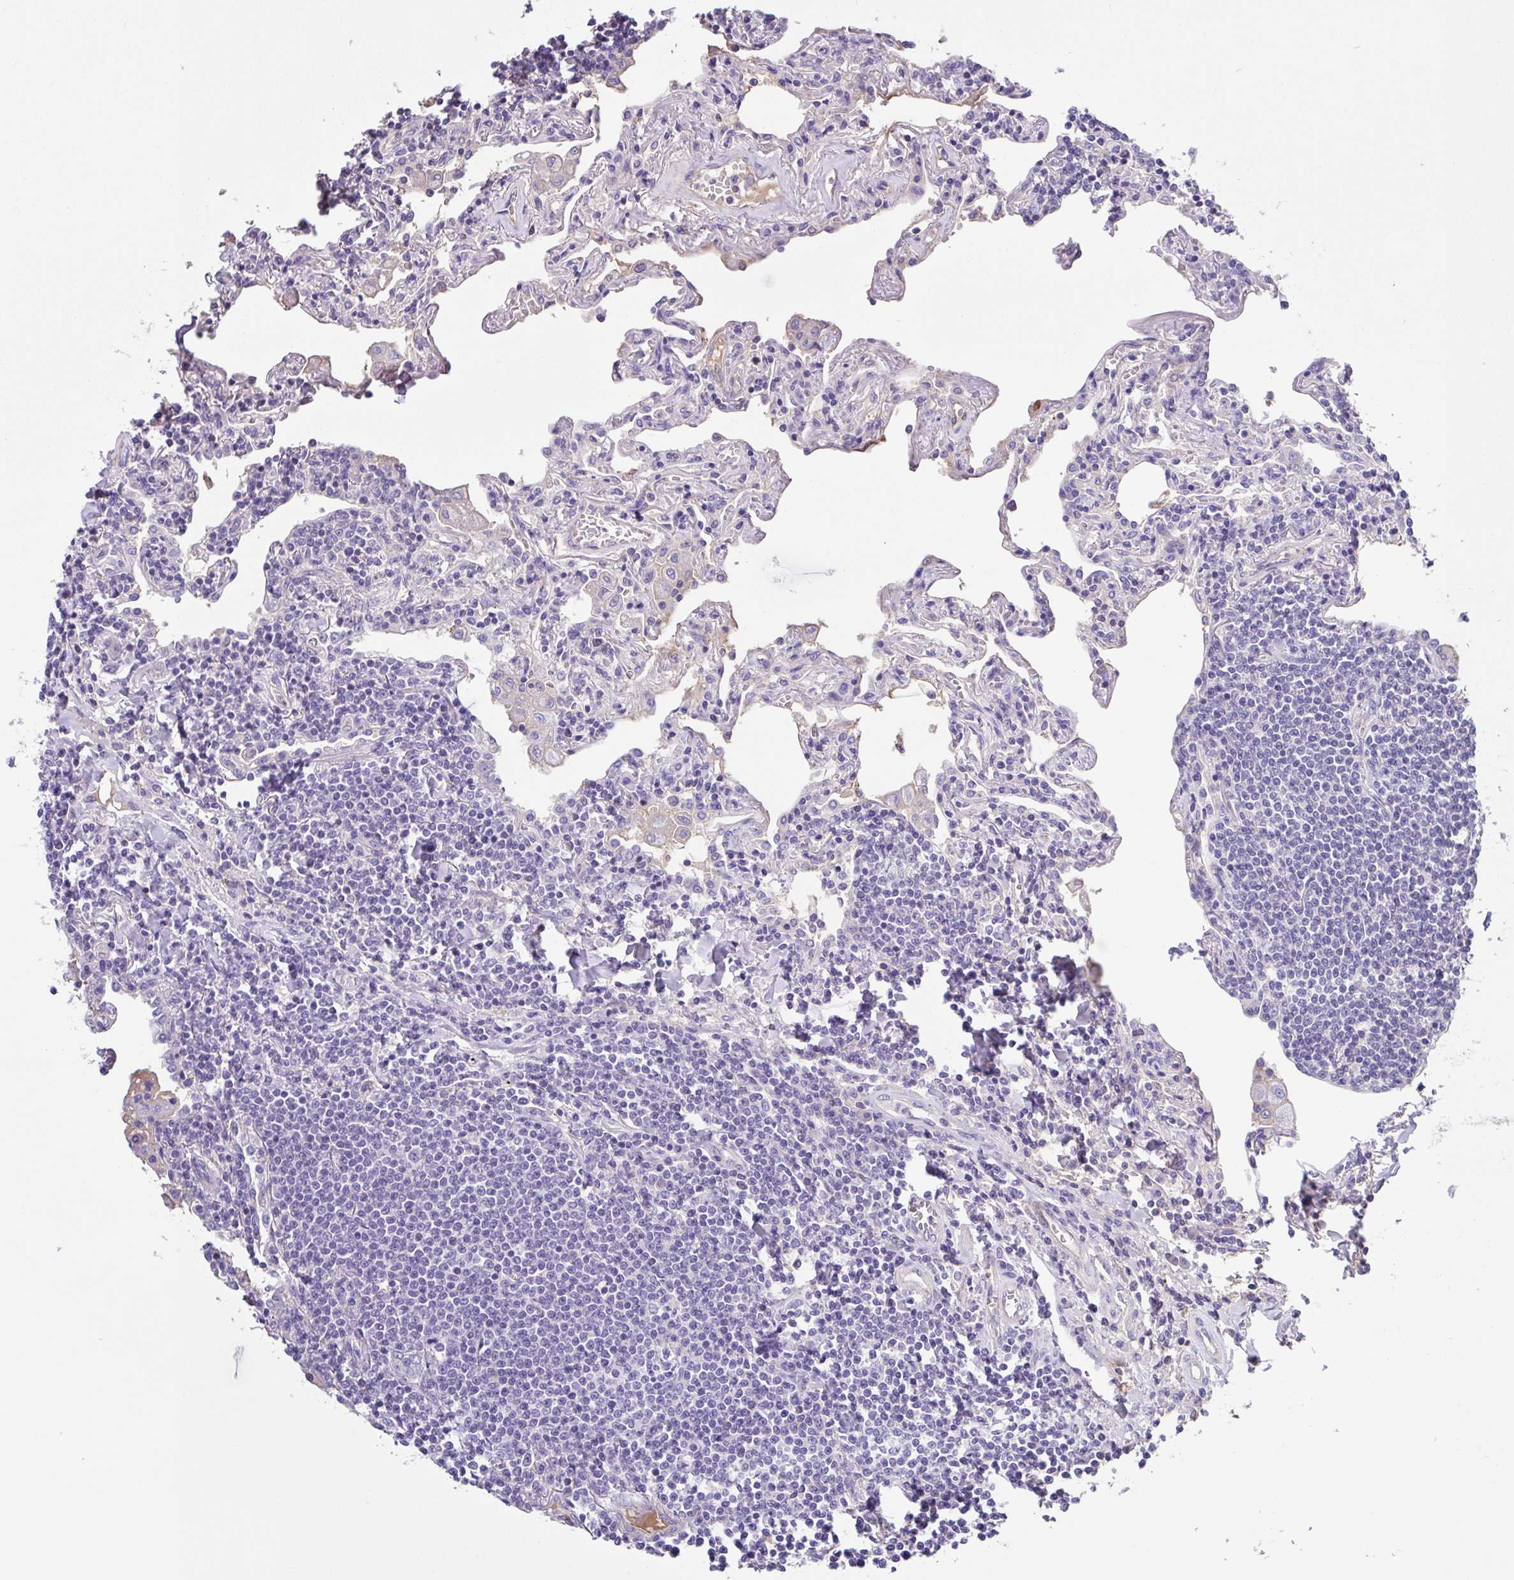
{"staining": {"intensity": "negative", "quantity": "none", "location": "none"}, "tissue": "lymphoma", "cell_type": "Tumor cells", "image_type": "cancer", "snomed": [{"axis": "morphology", "description": "Malignant lymphoma, non-Hodgkin's type, Low grade"}, {"axis": "topography", "description": "Lung"}], "caption": "Photomicrograph shows no protein expression in tumor cells of low-grade malignant lymphoma, non-Hodgkin's type tissue. (DAB immunohistochemistry, high magnification).", "gene": "ZNF813", "patient": {"sex": "female", "age": 71}}